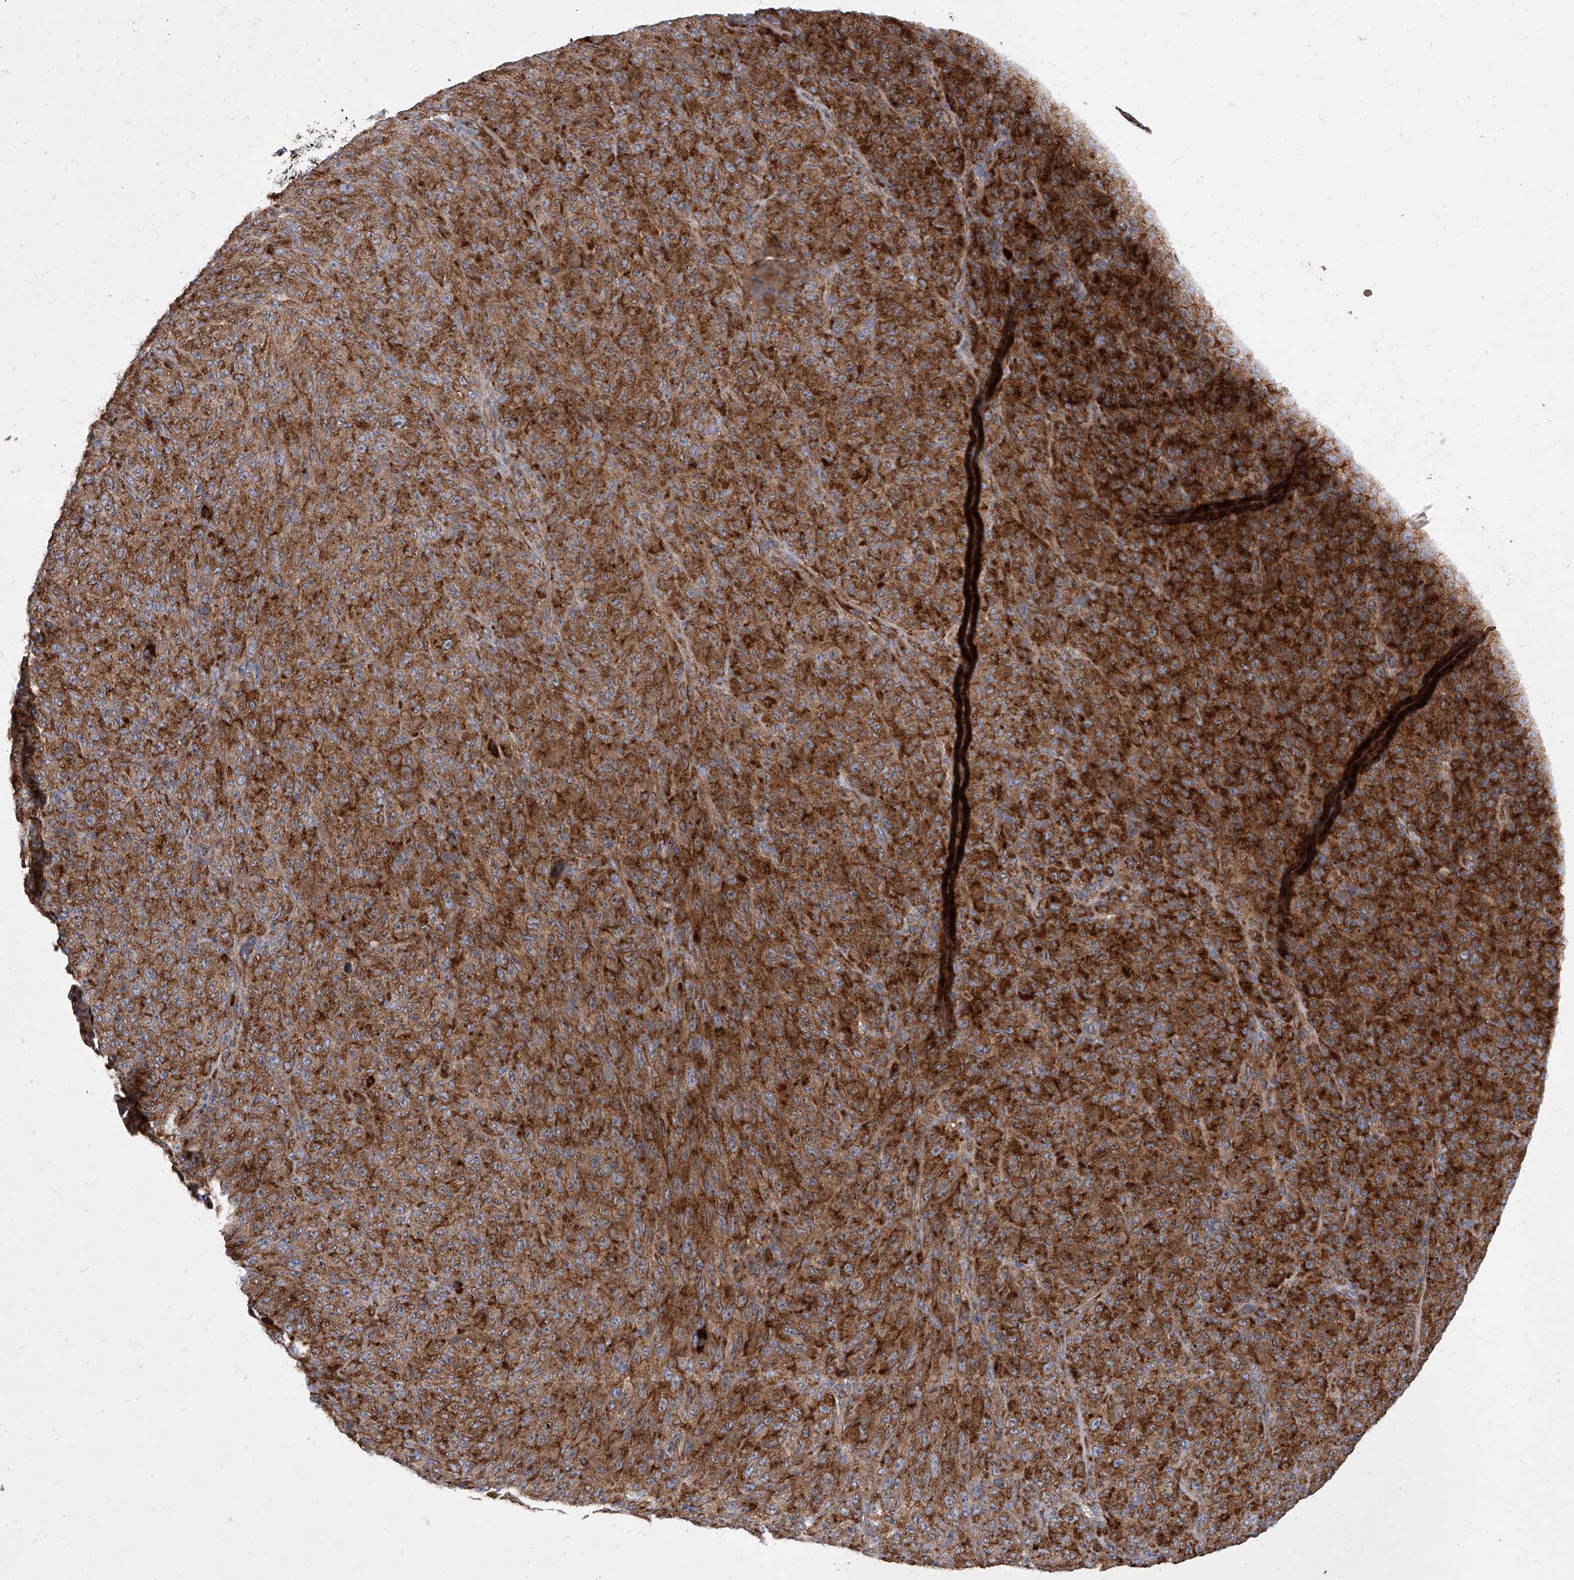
{"staining": {"intensity": "strong", "quantity": ">75%", "location": "cytoplasmic/membranous"}, "tissue": "melanoma", "cell_type": "Tumor cells", "image_type": "cancer", "snomed": [{"axis": "morphology", "description": "Malignant melanoma, NOS"}, {"axis": "topography", "description": "Skin"}], "caption": "Protein staining exhibits strong cytoplasmic/membranous positivity in approximately >75% of tumor cells in malignant melanoma.", "gene": "EIF2S2", "patient": {"sex": "female", "age": 82}}